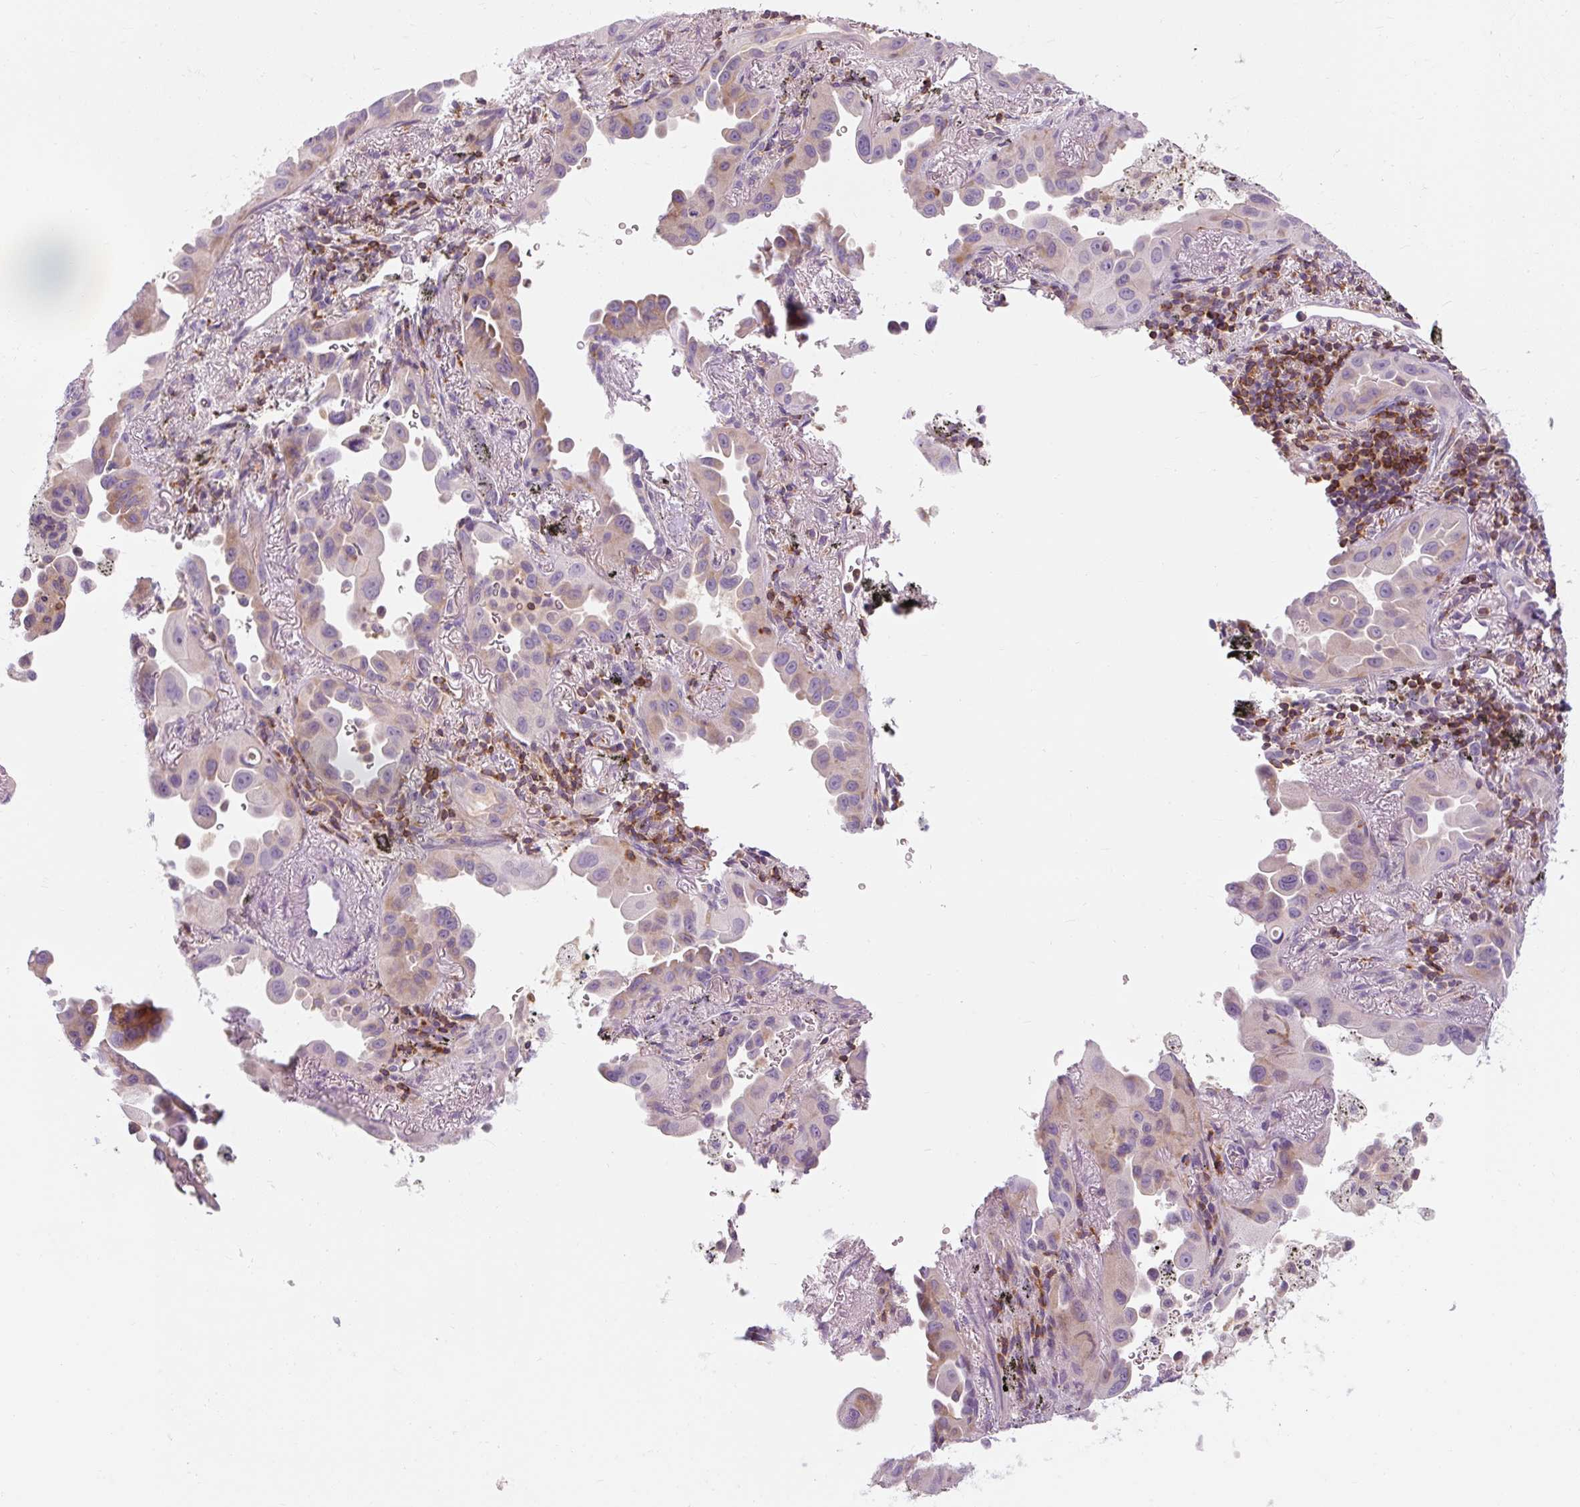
{"staining": {"intensity": "weak", "quantity": "<25%", "location": "cytoplasmic/membranous"}, "tissue": "lung cancer", "cell_type": "Tumor cells", "image_type": "cancer", "snomed": [{"axis": "morphology", "description": "Adenocarcinoma, NOS"}, {"axis": "topography", "description": "Lung"}], "caption": "Tumor cells show no significant protein positivity in adenocarcinoma (lung).", "gene": "TIGD2", "patient": {"sex": "male", "age": 68}}